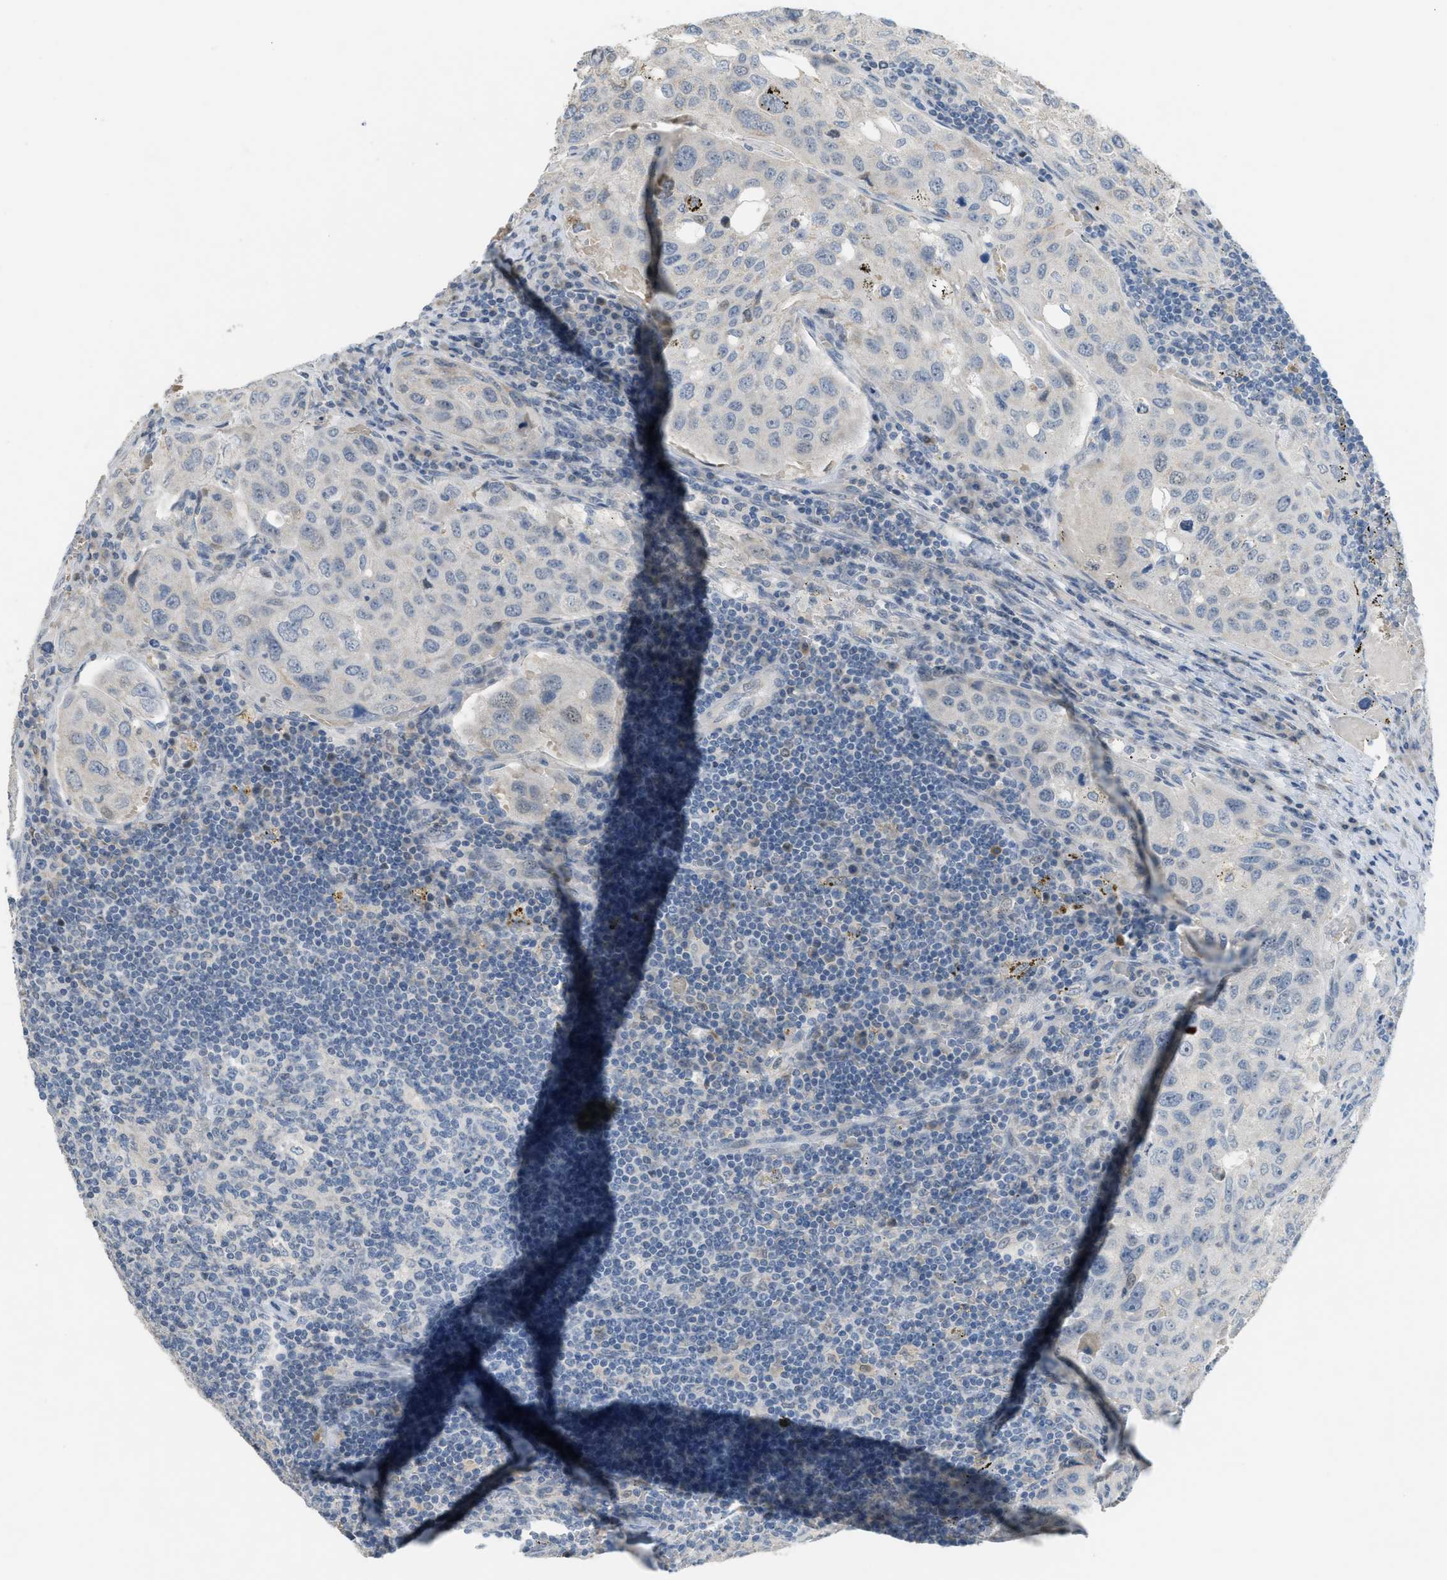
{"staining": {"intensity": "negative", "quantity": "none", "location": "none"}, "tissue": "urothelial cancer", "cell_type": "Tumor cells", "image_type": "cancer", "snomed": [{"axis": "morphology", "description": "Urothelial carcinoma, High grade"}, {"axis": "topography", "description": "Lymph node"}, {"axis": "topography", "description": "Urinary bladder"}], "caption": "IHC histopathology image of neoplastic tissue: human urothelial cancer stained with DAB displays no significant protein staining in tumor cells.", "gene": "TXNDC2", "patient": {"sex": "male", "age": 51}}